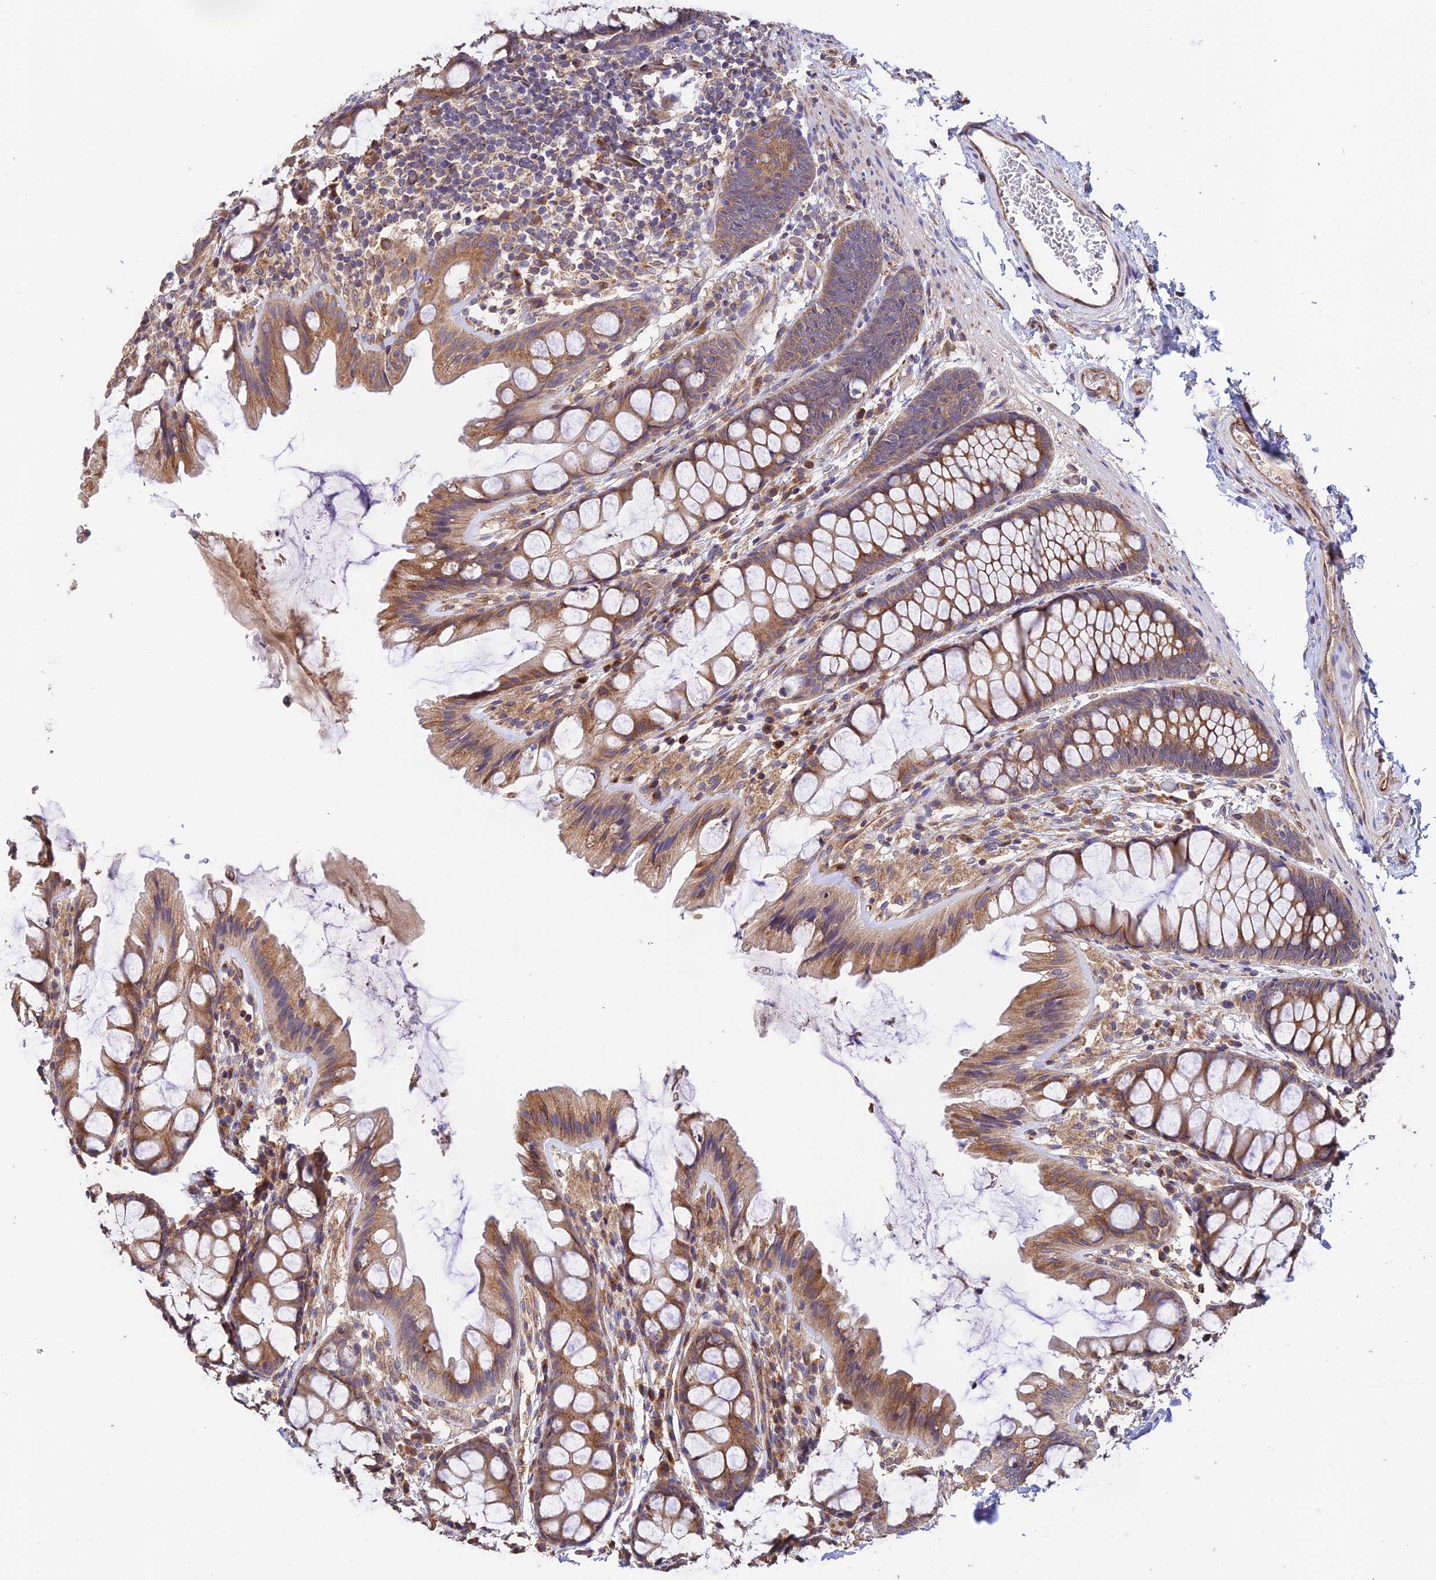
{"staining": {"intensity": "moderate", "quantity": ">75%", "location": "cytoplasmic/membranous"}, "tissue": "colon", "cell_type": "Endothelial cells", "image_type": "normal", "snomed": [{"axis": "morphology", "description": "Normal tissue, NOS"}, {"axis": "topography", "description": "Colon"}], "caption": "Protein expression analysis of unremarkable human colon reveals moderate cytoplasmic/membranous positivity in about >75% of endothelial cells.", "gene": "EMC3", "patient": {"sex": "male", "age": 47}}